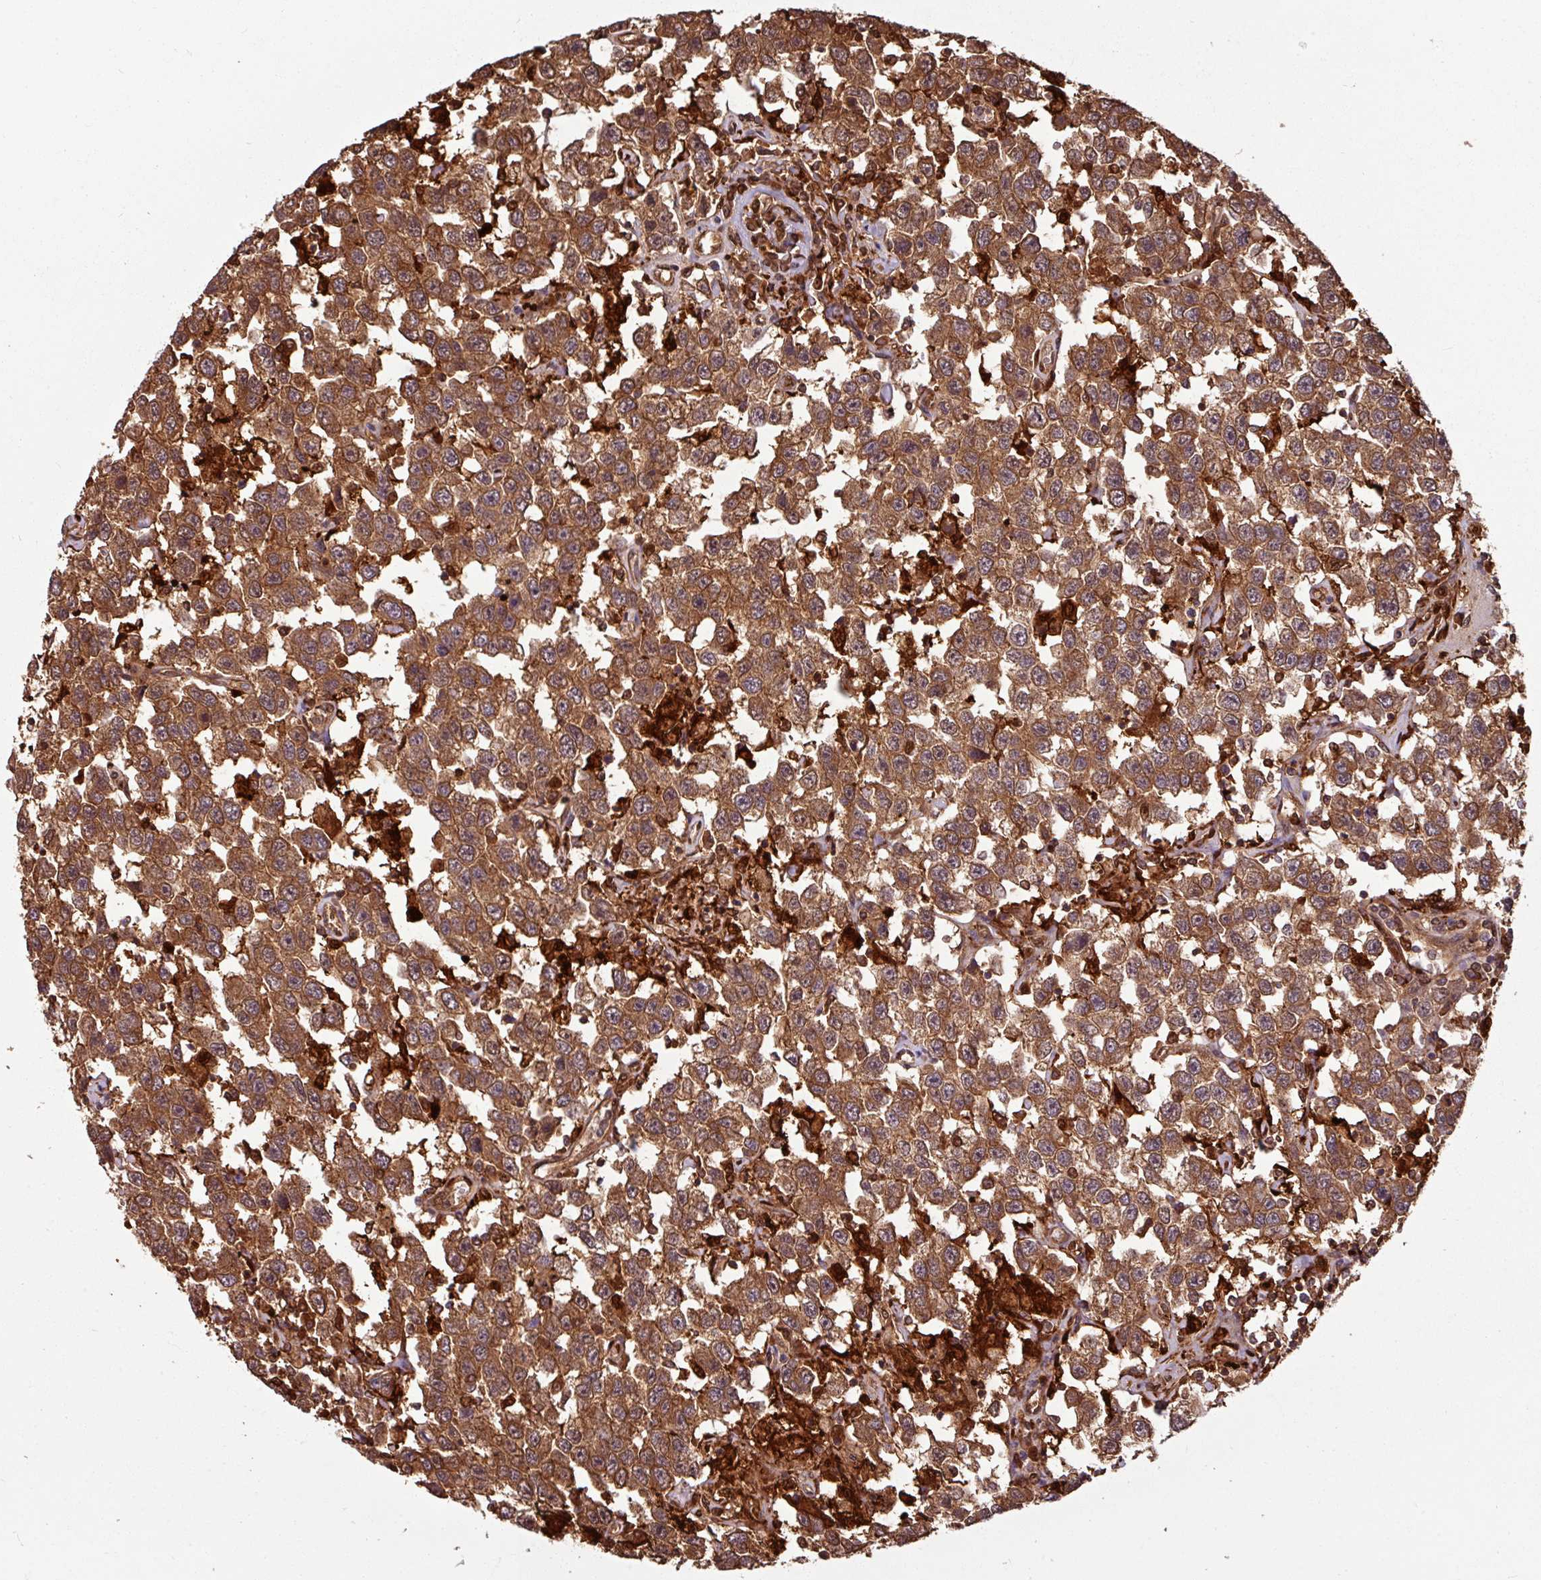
{"staining": {"intensity": "moderate", "quantity": ">75%", "location": "cytoplasmic/membranous"}, "tissue": "testis cancer", "cell_type": "Tumor cells", "image_type": "cancer", "snomed": [{"axis": "morphology", "description": "Seminoma, NOS"}, {"axis": "topography", "description": "Testis"}], "caption": "Testis cancer stained with IHC demonstrates moderate cytoplasmic/membranous positivity in approximately >75% of tumor cells. (DAB (3,3'-diaminobenzidine) IHC with brightfield microscopy, high magnification).", "gene": "KCTD11", "patient": {"sex": "male", "age": 41}}